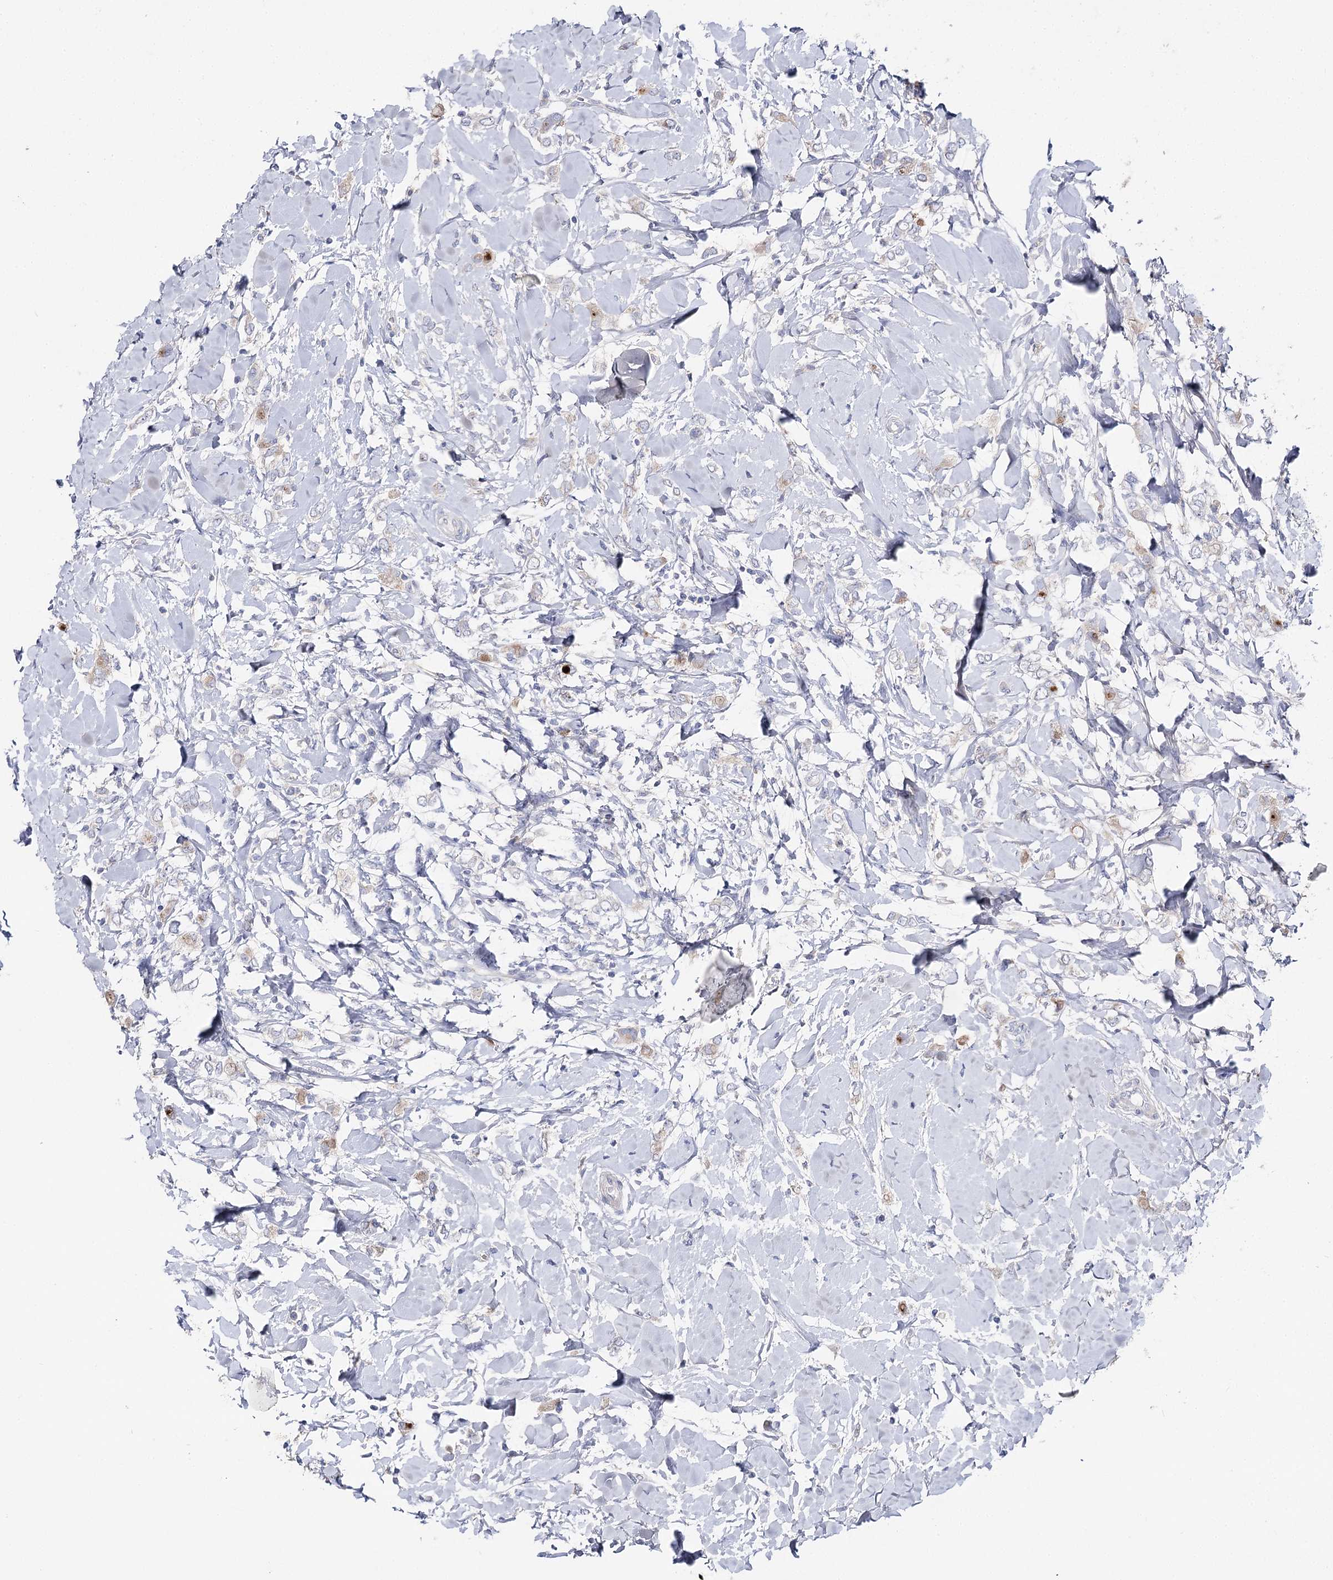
{"staining": {"intensity": "weak", "quantity": "<25%", "location": "cytoplasmic/membranous"}, "tissue": "breast cancer", "cell_type": "Tumor cells", "image_type": "cancer", "snomed": [{"axis": "morphology", "description": "Normal tissue, NOS"}, {"axis": "morphology", "description": "Lobular carcinoma"}, {"axis": "topography", "description": "Breast"}], "caption": "Breast lobular carcinoma stained for a protein using IHC demonstrates no staining tumor cells.", "gene": "NRAP", "patient": {"sex": "female", "age": 47}}